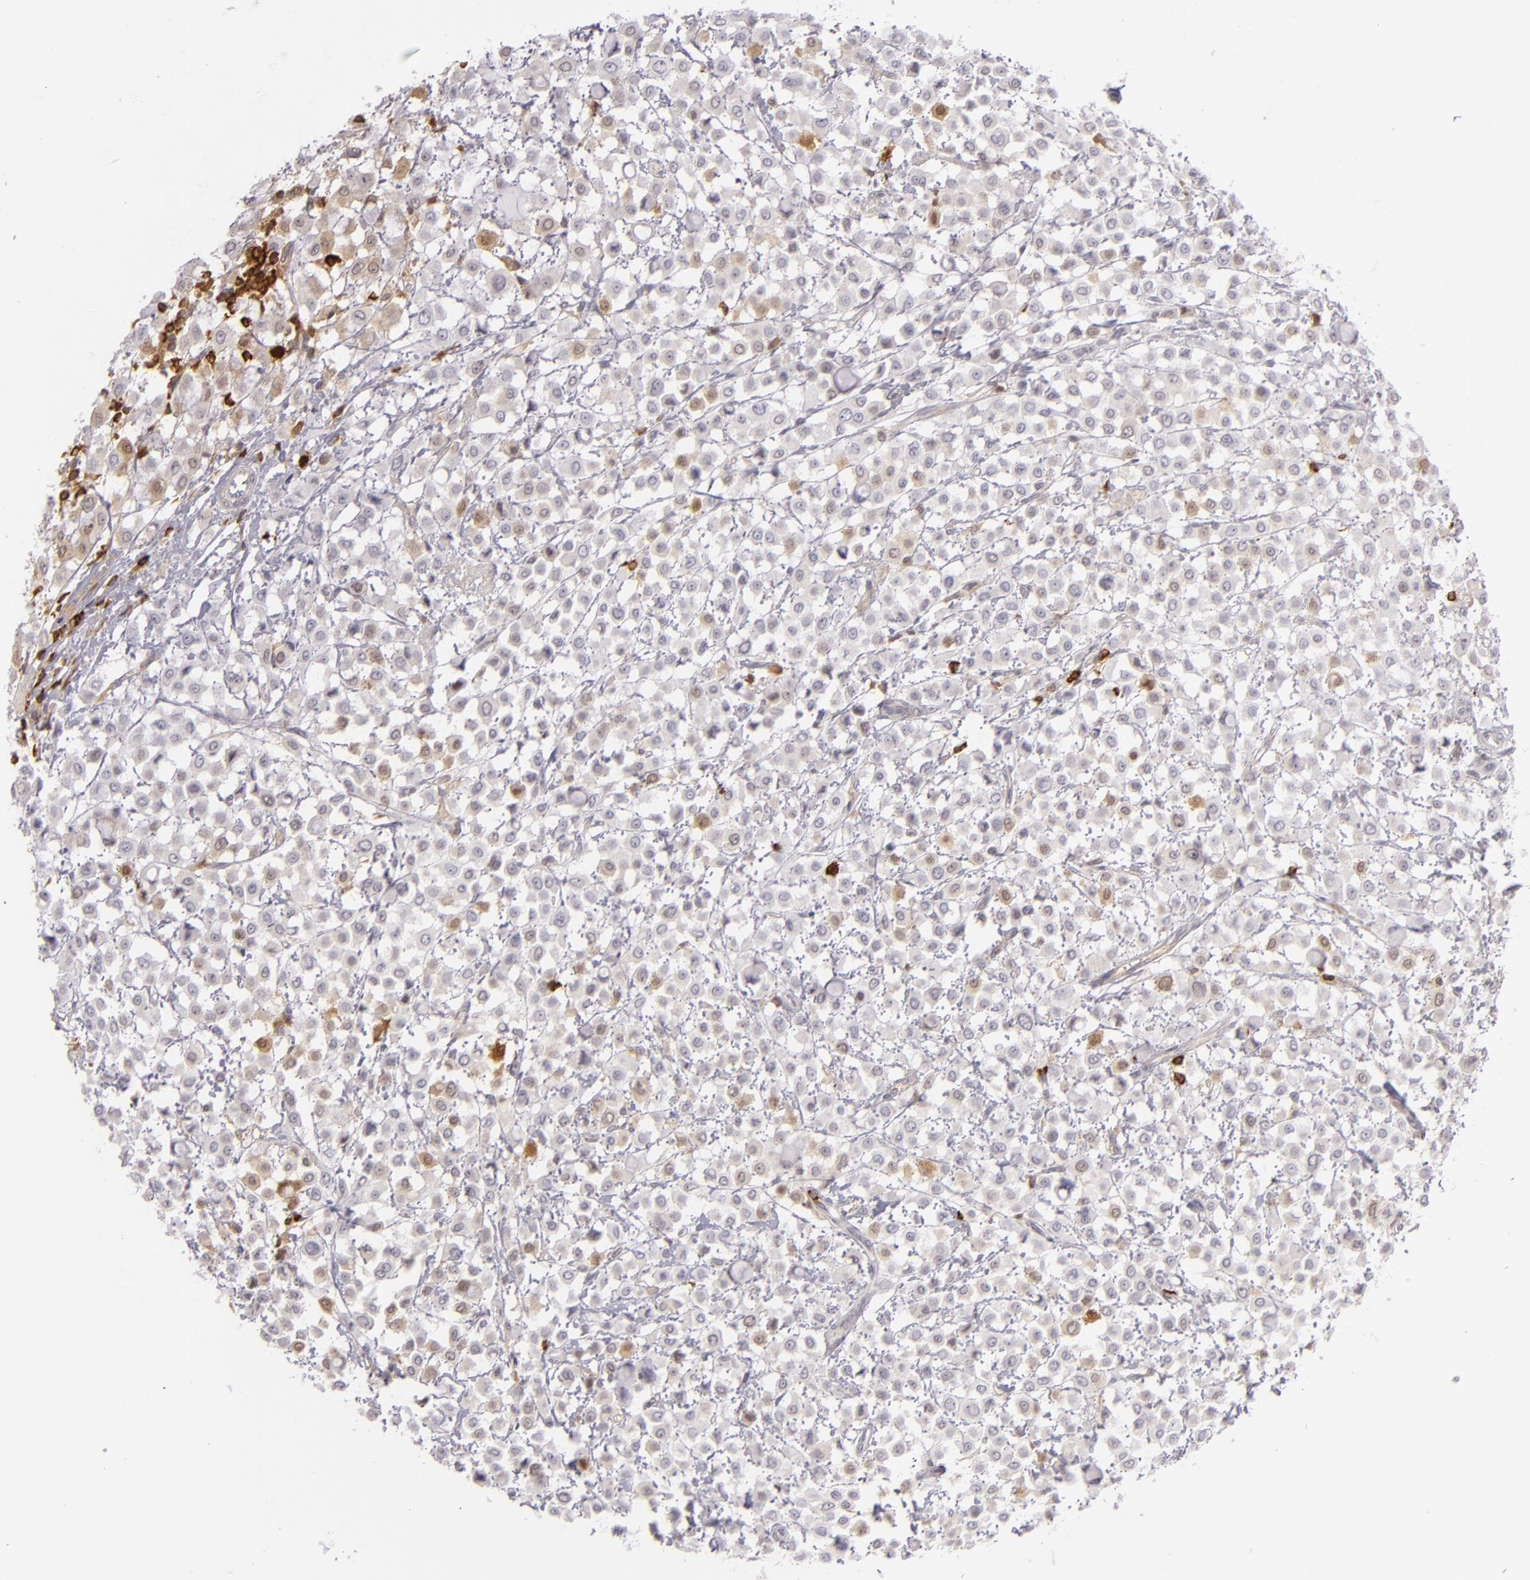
{"staining": {"intensity": "negative", "quantity": "none", "location": "none"}, "tissue": "breast cancer", "cell_type": "Tumor cells", "image_type": "cancer", "snomed": [{"axis": "morphology", "description": "Lobular carcinoma"}, {"axis": "topography", "description": "Breast"}], "caption": "Immunohistochemistry micrograph of human breast cancer stained for a protein (brown), which displays no expression in tumor cells.", "gene": "APOBEC3G", "patient": {"sex": "female", "age": 85}}